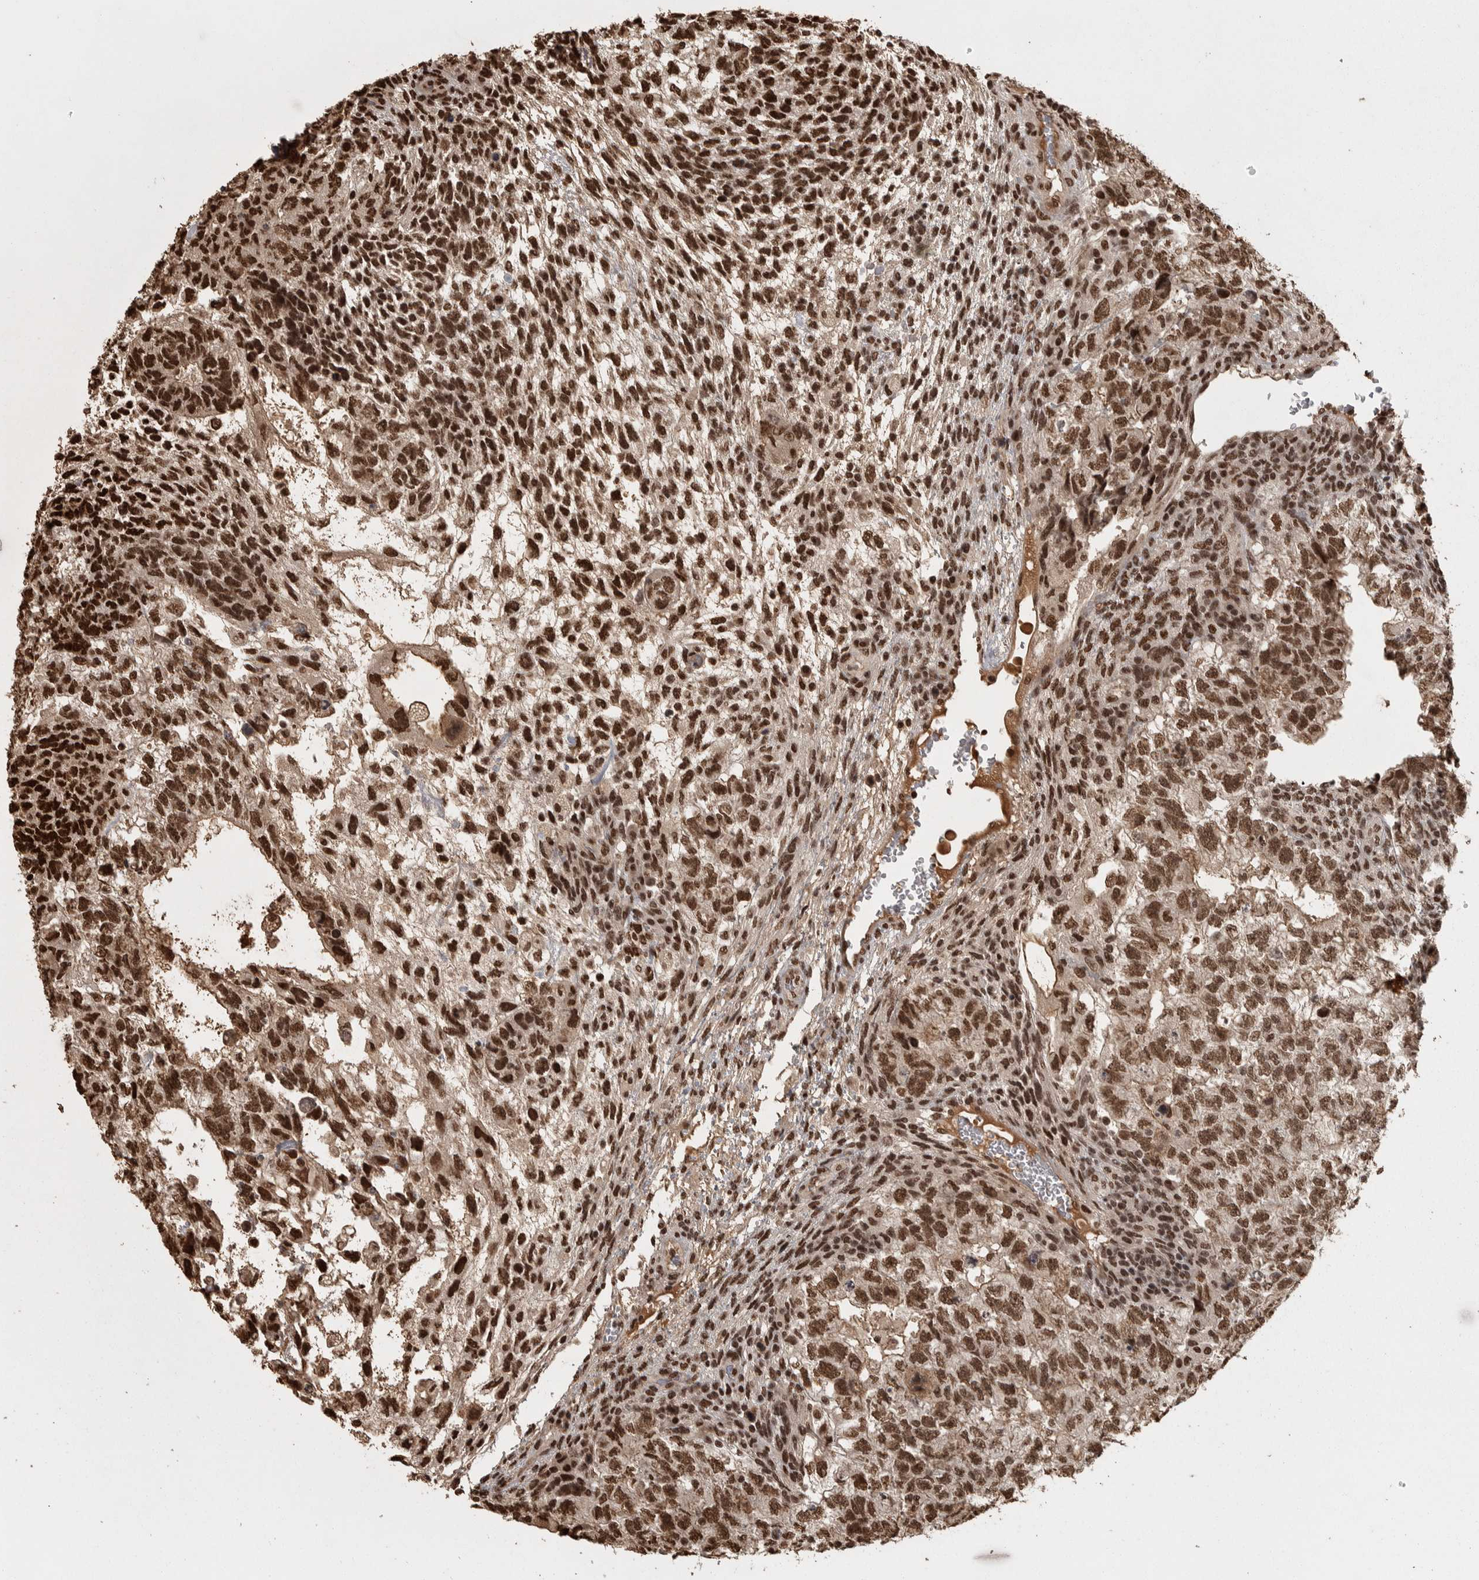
{"staining": {"intensity": "strong", "quantity": ">75%", "location": "nuclear"}, "tissue": "testis cancer", "cell_type": "Tumor cells", "image_type": "cancer", "snomed": [{"axis": "morphology", "description": "Carcinoma, Embryonal, NOS"}, {"axis": "topography", "description": "Testis"}], "caption": "Immunohistochemical staining of testis cancer reveals high levels of strong nuclear expression in approximately >75% of tumor cells. (DAB (3,3'-diaminobenzidine) IHC, brown staining for protein, blue staining for nuclei).", "gene": "ZFHX4", "patient": {"sex": "male", "age": 36}}